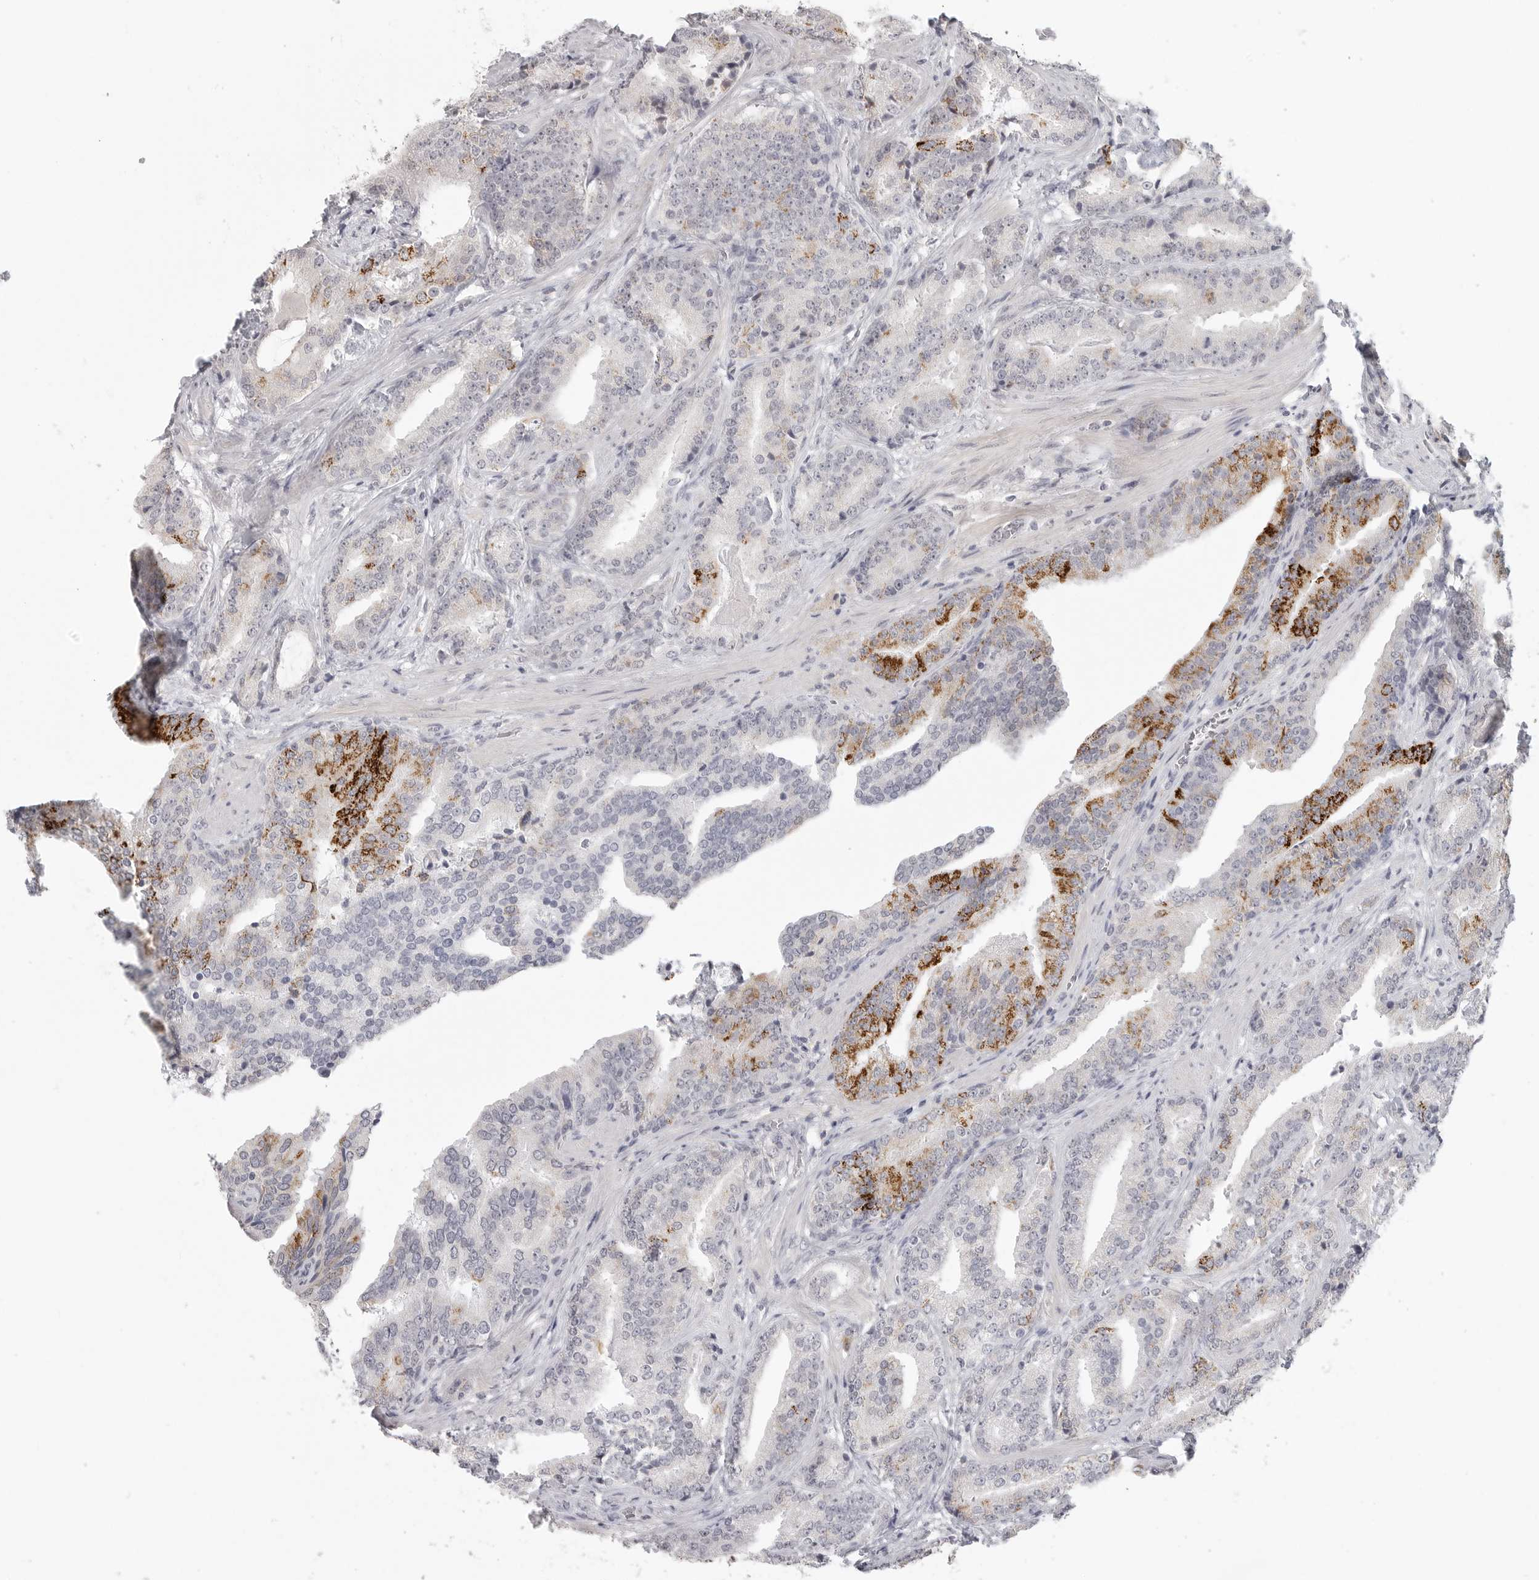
{"staining": {"intensity": "strong", "quantity": "<25%", "location": "cytoplasmic/membranous"}, "tissue": "prostate cancer", "cell_type": "Tumor cells", "image_type": "cancer", "snomed": [{"axis": "morphology", "description": "Adenocarcinoma, Low grade"}, {"axis": "topography", "description": "Prostate"}], "caption": "Tumor cells show medium levels of strong cytoplasmic/membranous expression in about <25% of cells in human prostate cancer (low-grade adenocarcinoma).", "gene": "HMGCS2", "patient": {"sex": "male", "age": 67}}